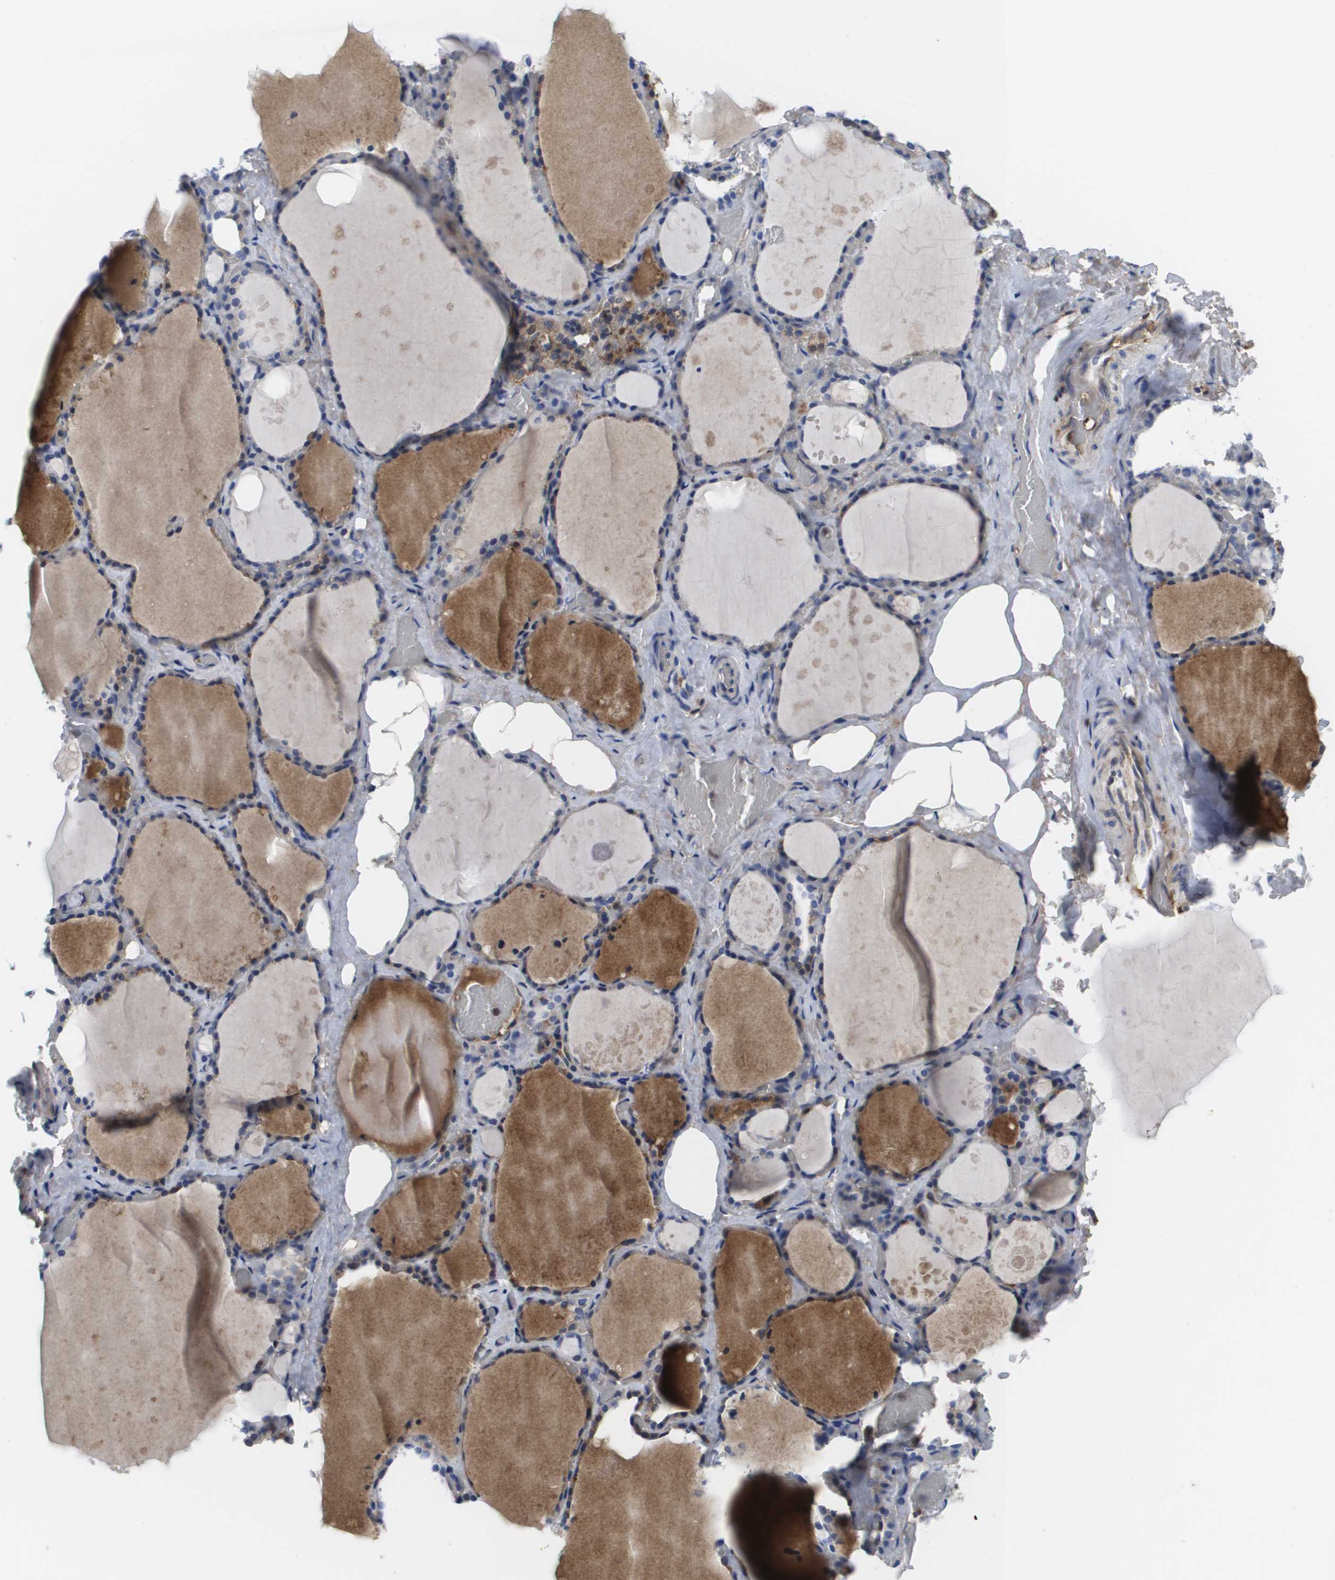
{"staining": {"intensity": "weak", "quantity": "25%-75%", "location": "cytoplasmic/membranous"}, "tissue": "thyroid gland", "cell_type": "Glandular cells", "image_type": "normal", "snomed": [{"axis": "morphology", "description": "Normal tissue, NOS"}, {"axis": "topography", "description": "Thyroid gland"}], "caption": "Human thyroid gland stained with a brown dye exhibits weak cytoplasmic/membranous positive staining in approximately 25%-75% of glandular cells.", "gene": "SERPINC1", "patient": {"sex": "male", "age": 61}}